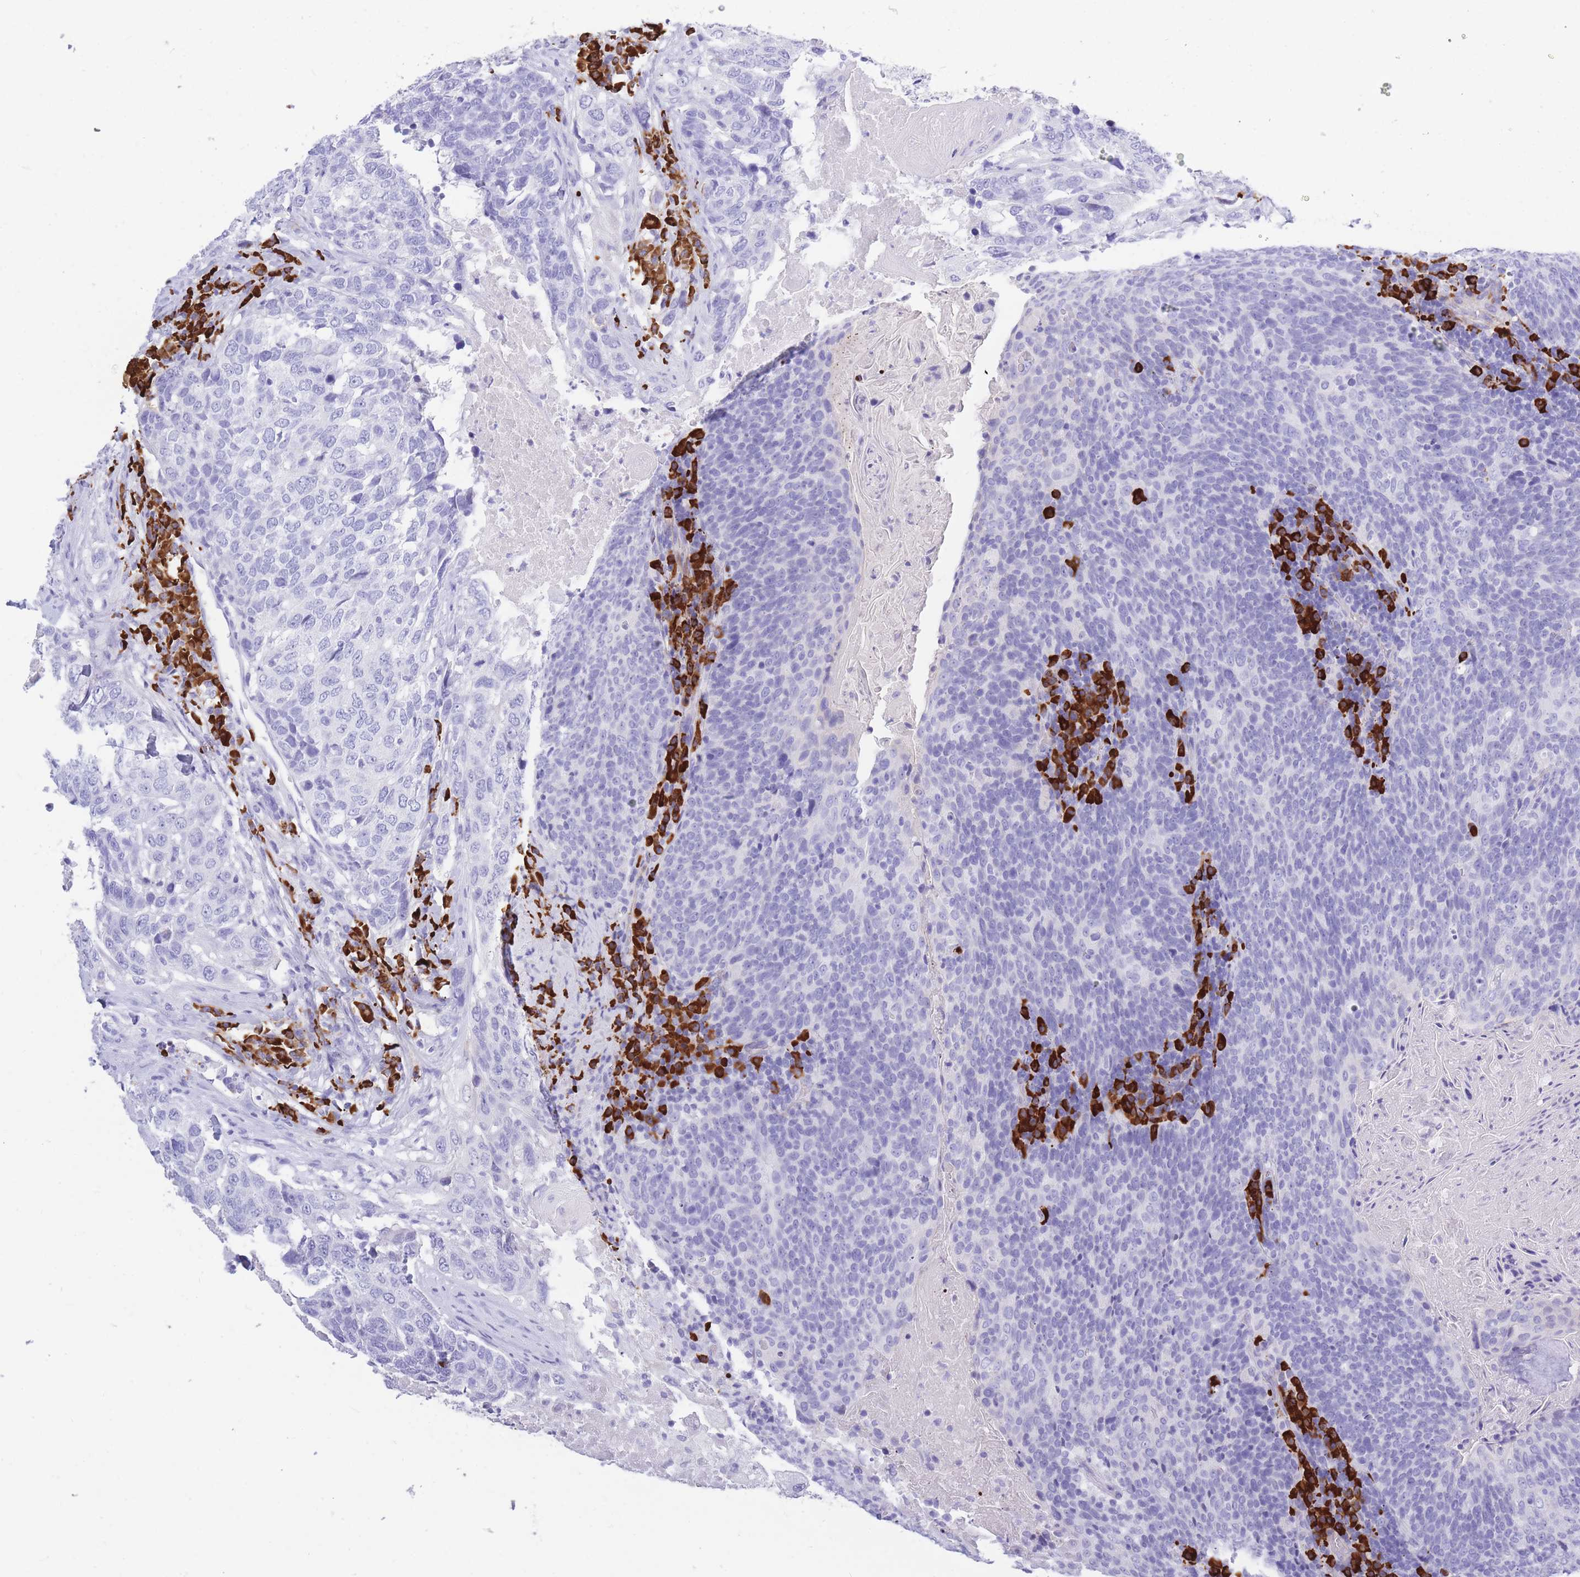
{"staining": {"intensity": "negative", "quantity": "none", "location": "none"}, "tissue": "head and neck cancer", "cell_type": "Tumor cells", "image_type": "cancer", "snomed": [{"axis": "morphology", "description": "Squamous cell carcinoma, NOS"}, {"axis": "morphology", "description": "Squamous cell carcinoma, metastatic, NOS"}, {"axis": "topography", "description": "Lymph node"}, {"axis": "topography", "description": "Head-Neck"}], "caption": "Human head and neck cancer stained for a protein using immunohistochemistry (IHC) exhibits no staining in tumor cells.", "gene": "ZFP62", "patient": {"sex": "male", "age": 62}}